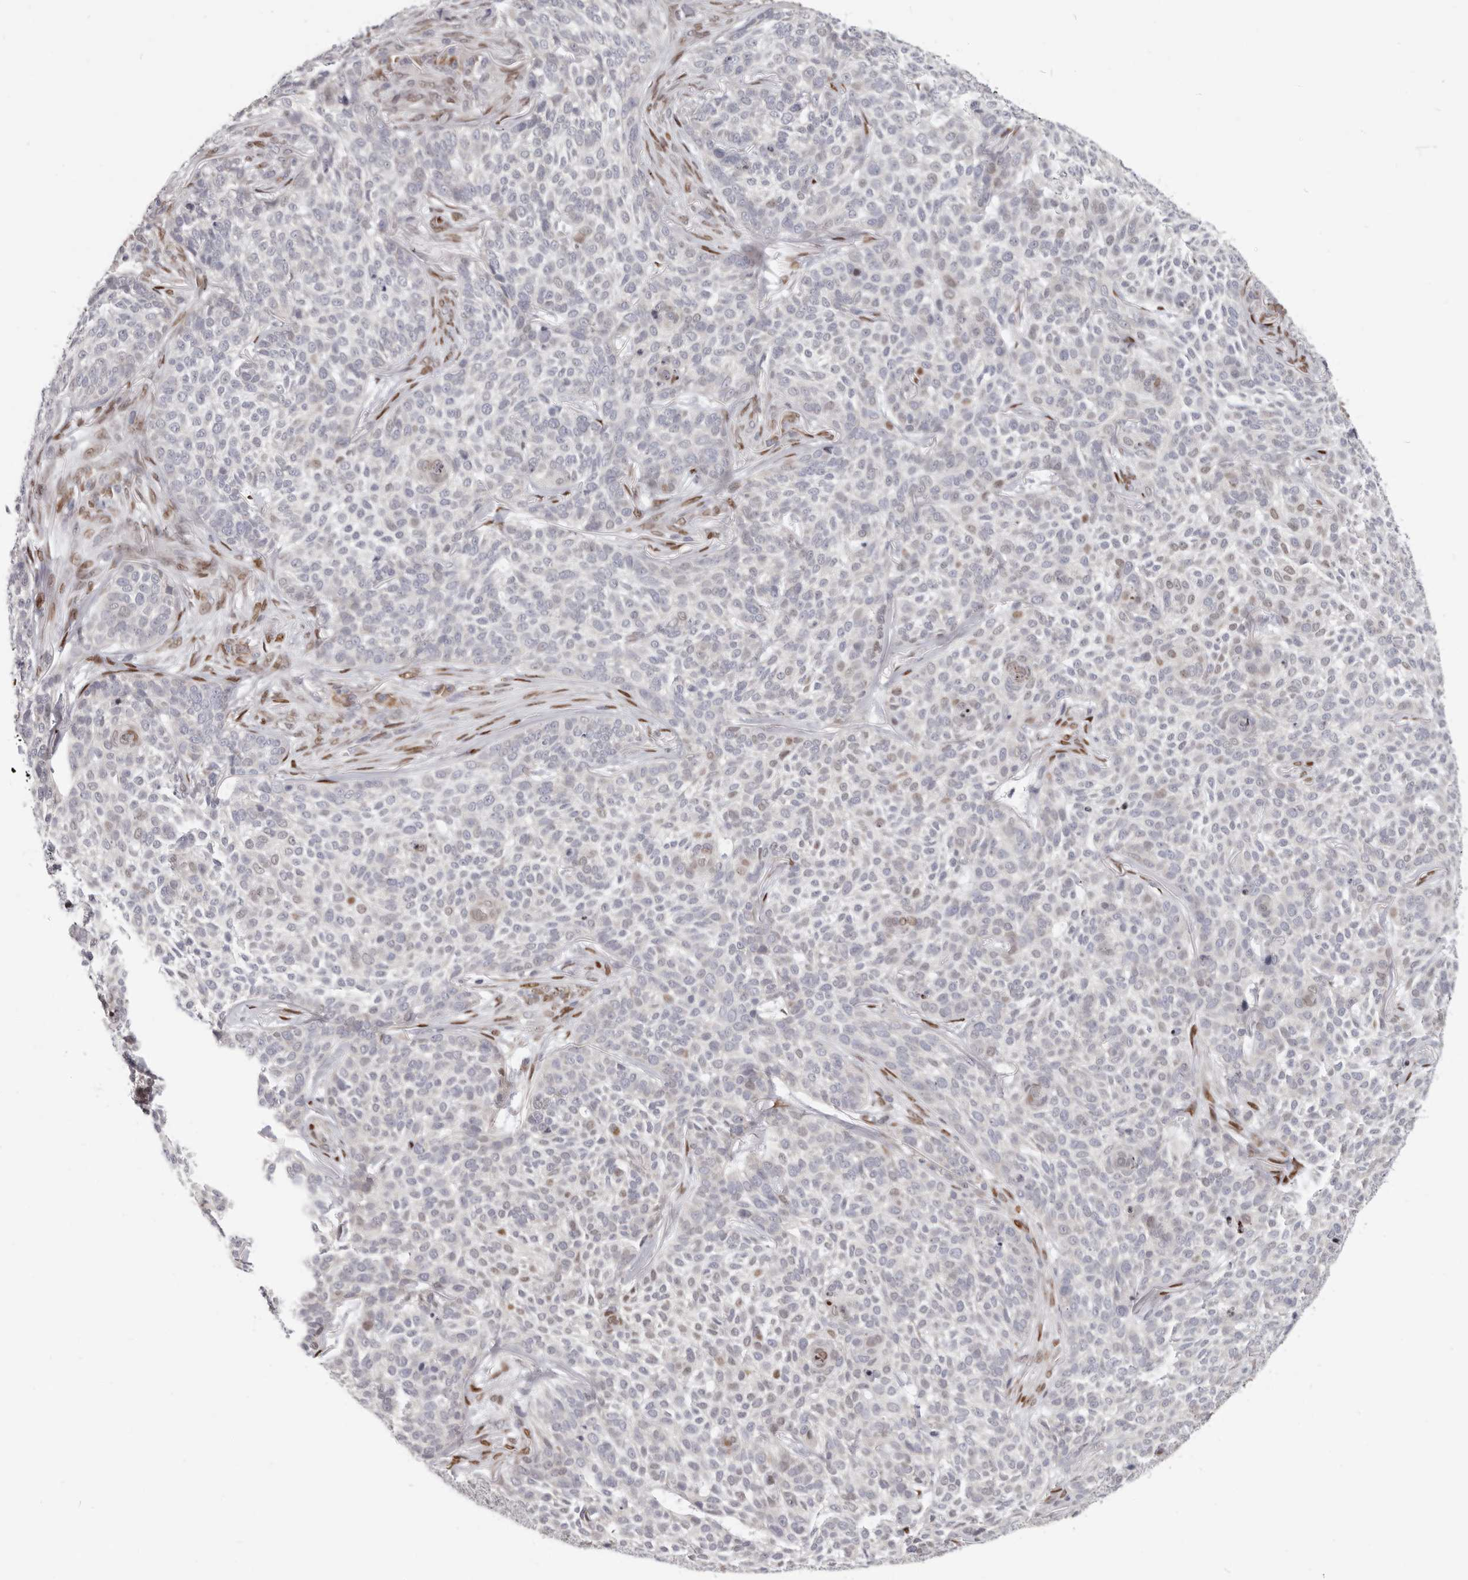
{"staining": {"intensity": "negative", "quantity": "none", "location": "none"}, "tissue": "skin cancer", "cell_type": "Tumor cells", "image_type": "cancer", "snomed": [{"axis": "morphology", "description": "Basal cell carcinoma"}, {"axis": "topography", "description": "Skin"}], "caption": "Immunohistochemistry of human skin cancer (basal cell carcinoma) reveals no expression in tumor cells.", "gene": "SRP19", "patient": {"sex": "female", "age": 64}}